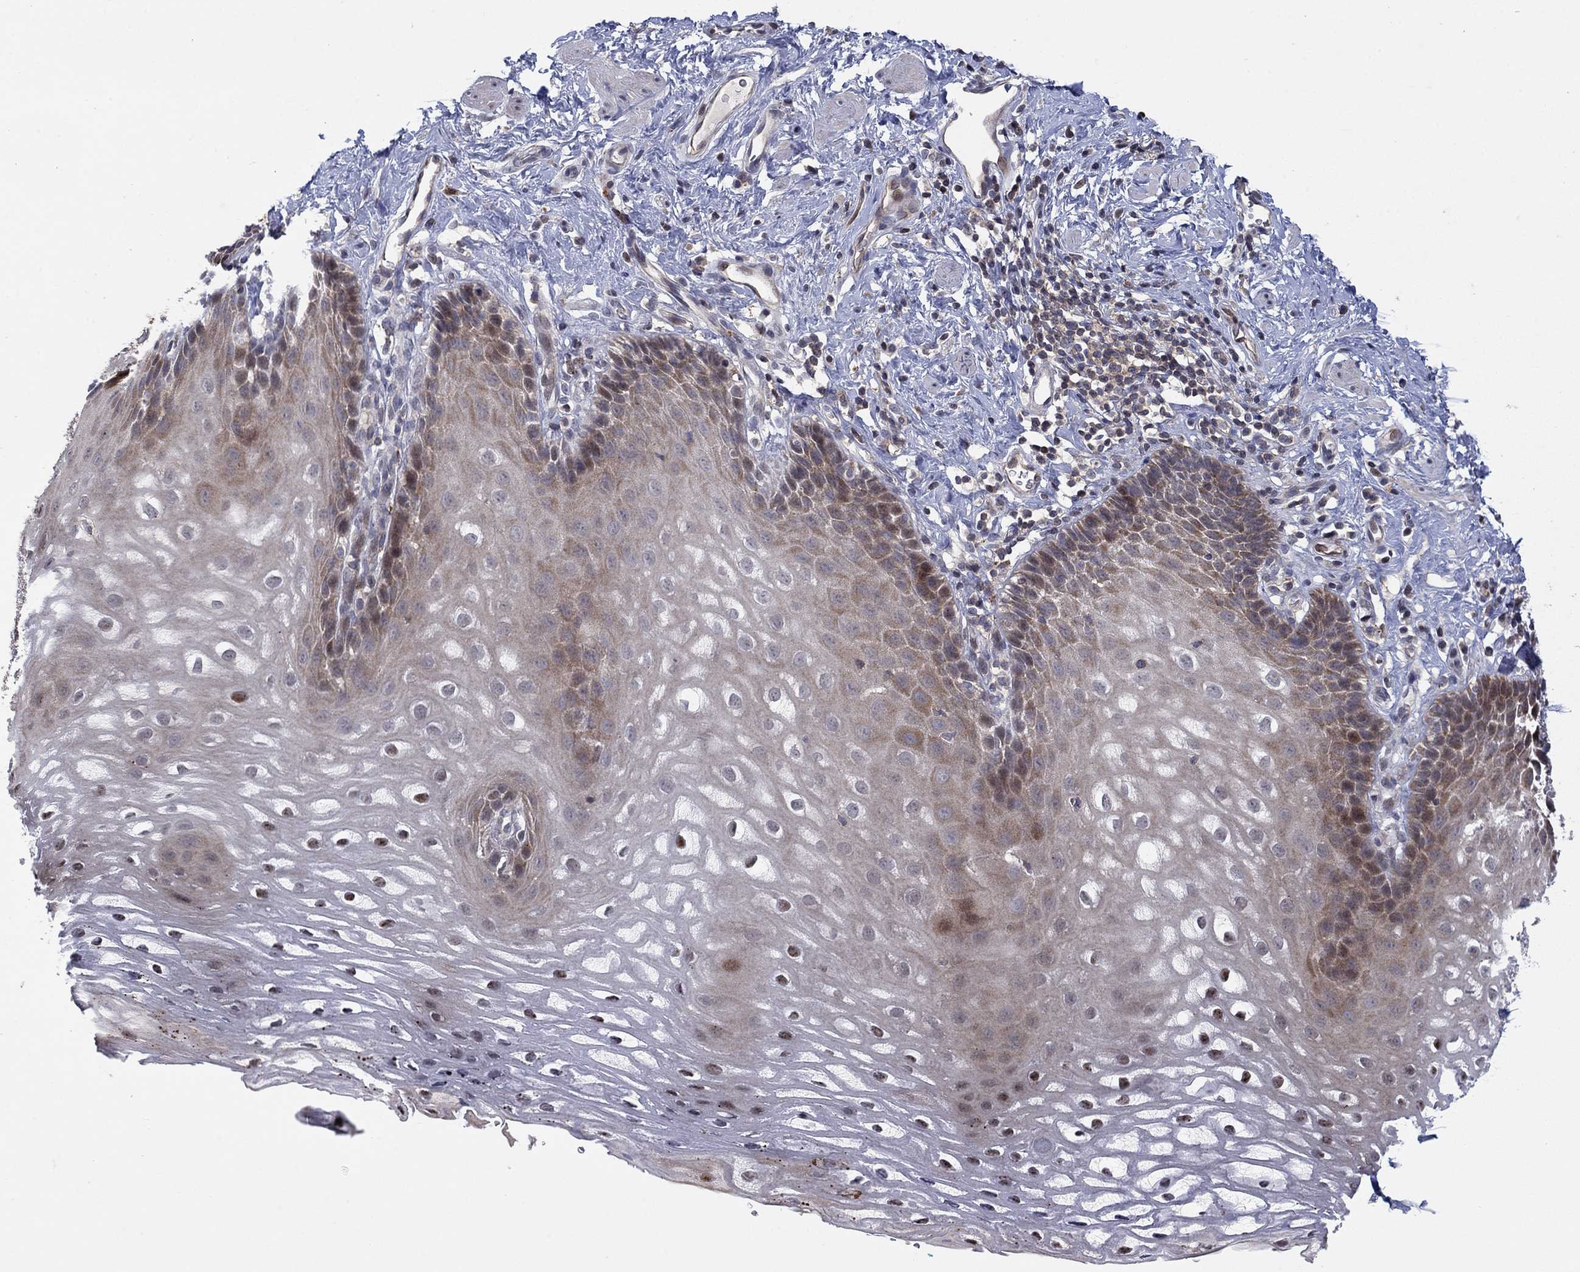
{"staining": {"intensity": "weak", "quantity": "25%-75%", "location": "cytoplasmic/membranous"}, "tissue": "esophagus", "cell_type": "Squamous epithelial cells", "image_type": "normal", "snomed": [{"axis": "morphology", "description": "Normal tissue, NOS"}, {"axis": "topography", "description": "Esophagus"}], "caption": "Protein expression analysis of unremarkable human esophagus reveals weak cytoplasmic/membranous positivity in about 25%-75% of squamous epithelial cells.", "gene": "LPCAT4", "patient": {"sex": "male", "age": 64}}